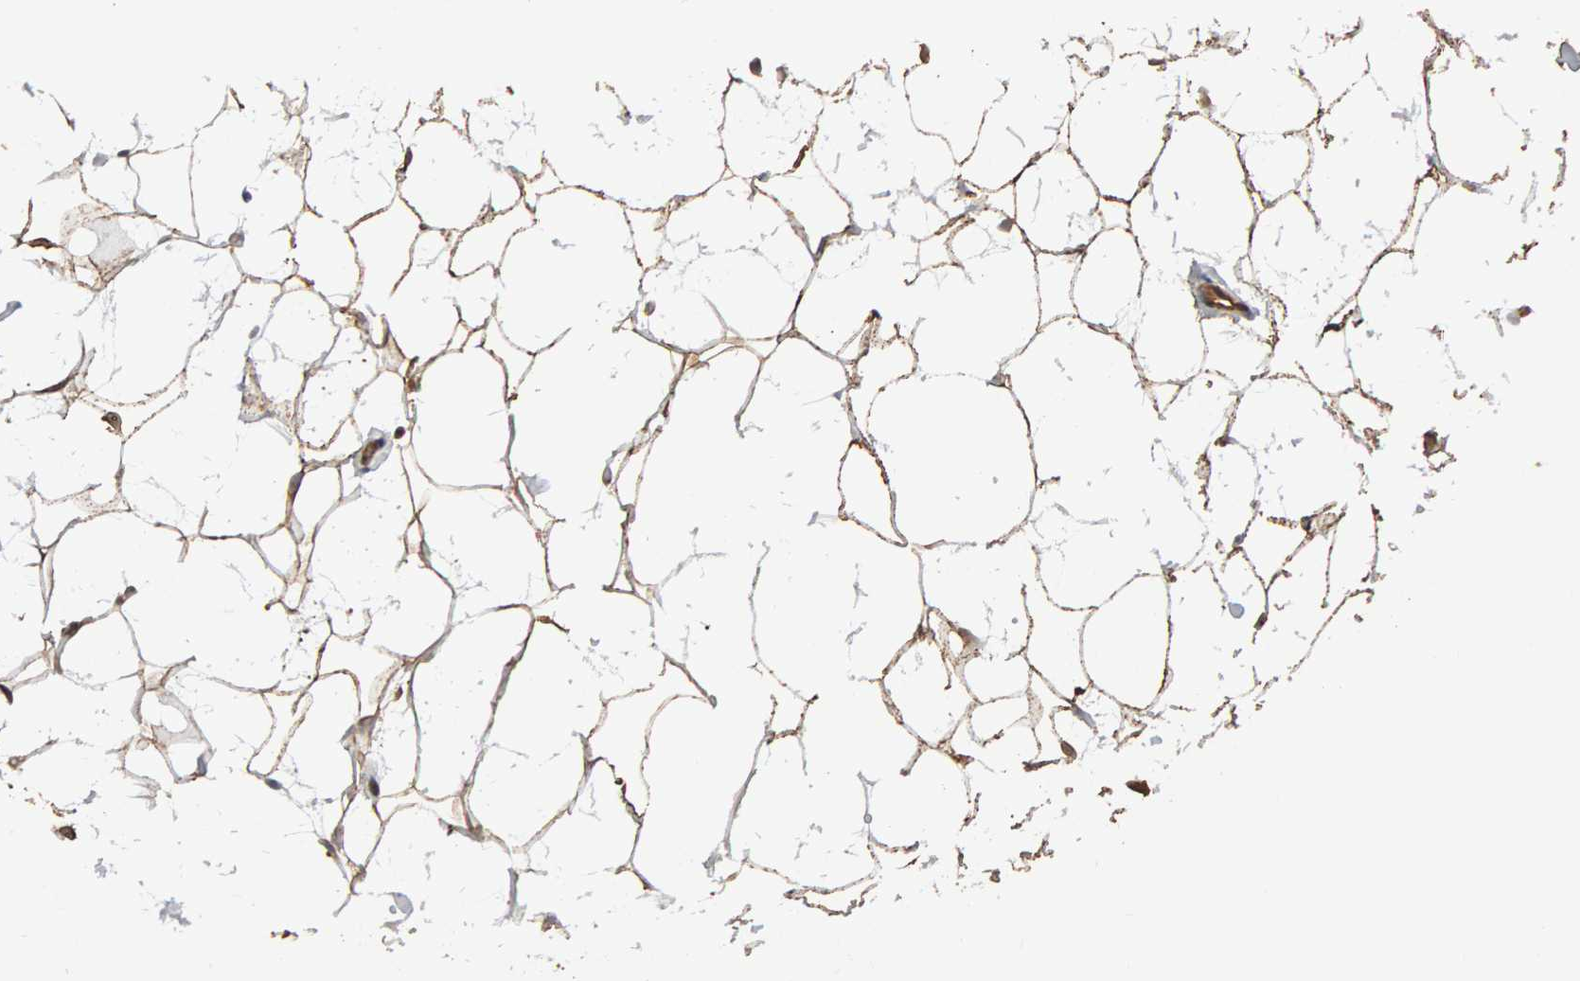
{"staining": {"intensity": "strong", "quantity": ">75%", "location": "cytoplasmic/membranous"}, "tissue": "adipose tissue", "cell_type": "Adipocytes", "image_type": "normal", "snomed": [{"axis": "morphology", "description": "Normal tissue, NOS"}, {"axis": "morphology", "description": "Fibrosis, NOS"}, {"axis": "topography", "description": "Breast"}, {"axis": "topography", "description": "Adipose tissue"}], "caption": "Immunohistochemistry (IHC) histopathology image of normal human adipose tissue stained for a protein (brown), which demonstrates high levels of strong cytoplasmic/membranous expression in about >75% of adipocytes.", "gene": "SYNRG", "patient": {"sex": "female", "age": 39}}